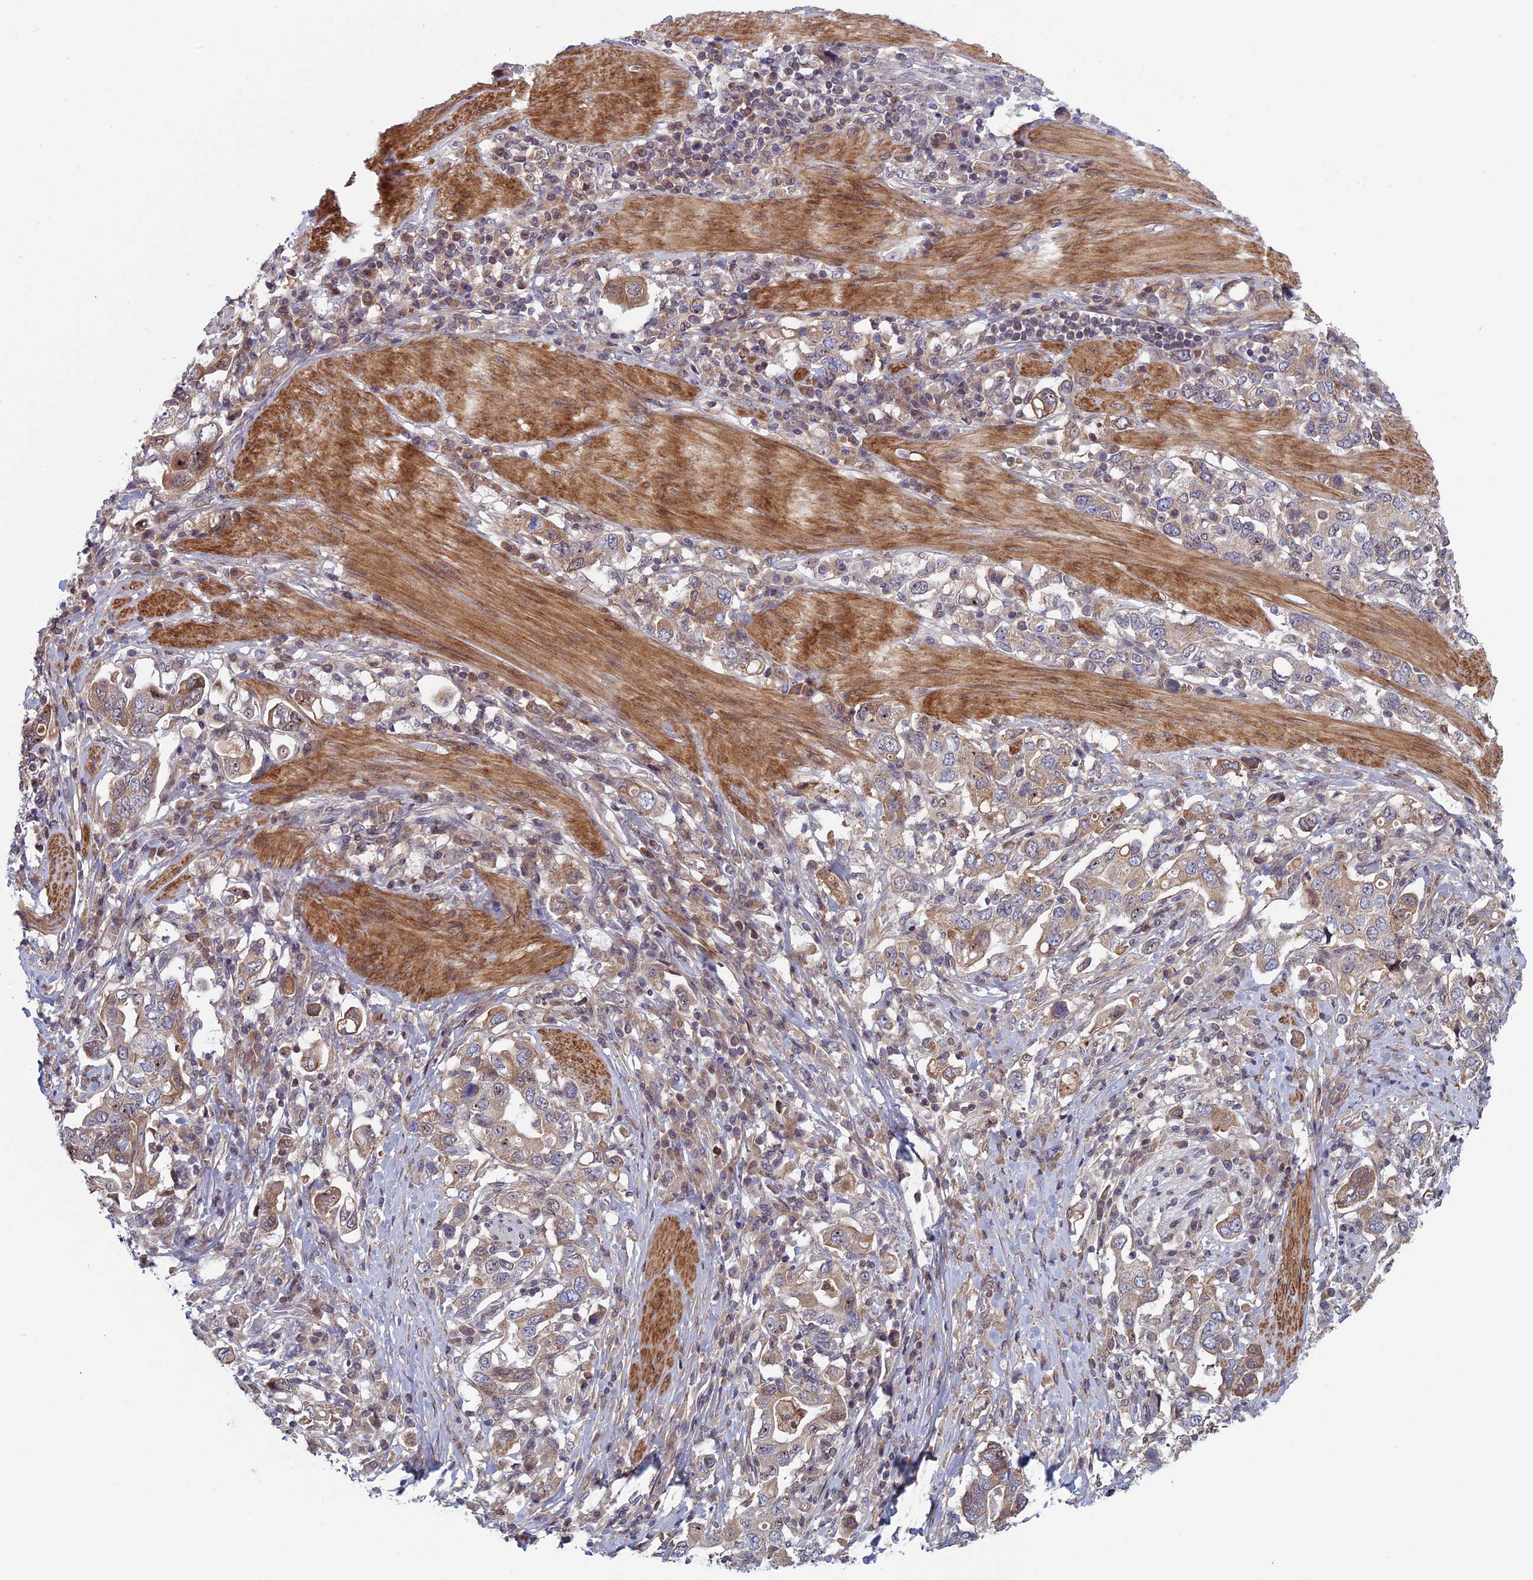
{"staining": {"intensity": "weak", "quantity": "25%-75%", "location": "cytoplasmic/membranous"}, "tissue": "stomach cancer", "cell_type": "Tumor cells", "image_type": "cancer", "snomed": [{"axis": "morphology", "description": "Adenocarcinoma, NOS"}, {"axis": "topography", "description": "Stomach, upper"}, {"axis": "topography", "description": "Stomach"}], "caption": "Immunohistochemical staining of stomach adenocarcinoma demonstrates low levels of weak cytoplasmic/membranous protein staining in approximately 25%-75% of tumor cells.", "gene": "FADS1", "patient": {"sex": "male", "age": 62}}